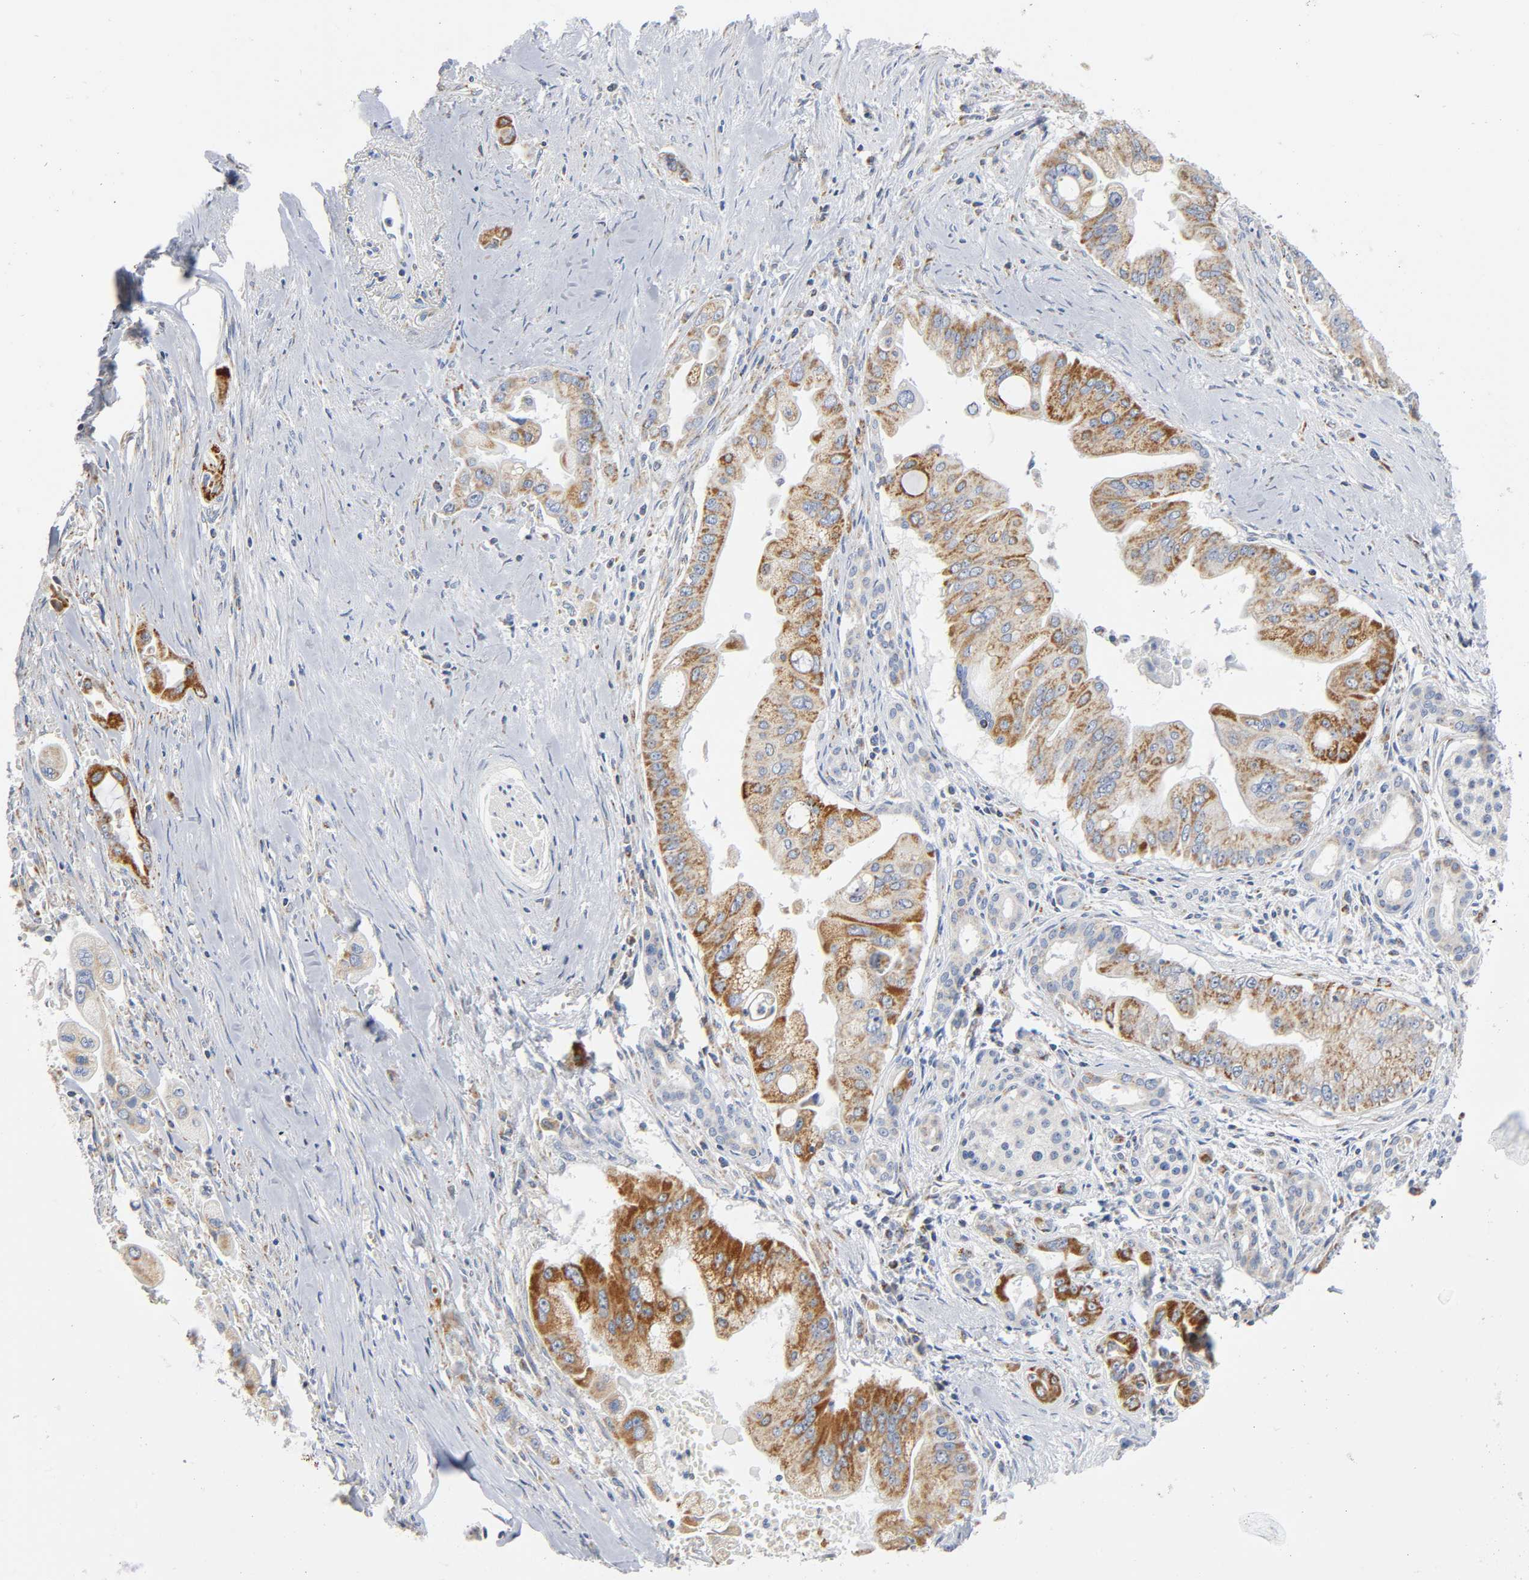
{"staining": {"intensity": "moderate", "quantity": ">75%", "location": "cytoplasmic/membranous"}, "tissue": "pancreatic cancer", "cell_type": "Tumor cells", "image_type": "cancer", "snomed": [{"axis": "morphology", "description": "Adenocarcinoma, NOS"}, {"axis": "topography", "description": "Pancreas"}], "caption": "This micrograph reveals pancreatic cancer stained with immunohistochemistry to label a protein in brown. The cytoplasmic/membranous of tumor cells show moderate positivity for the protein. Nuclei are counter-stained blue.", "gene": "BAK1", "patient": {"sex": "male", "age": 59}}